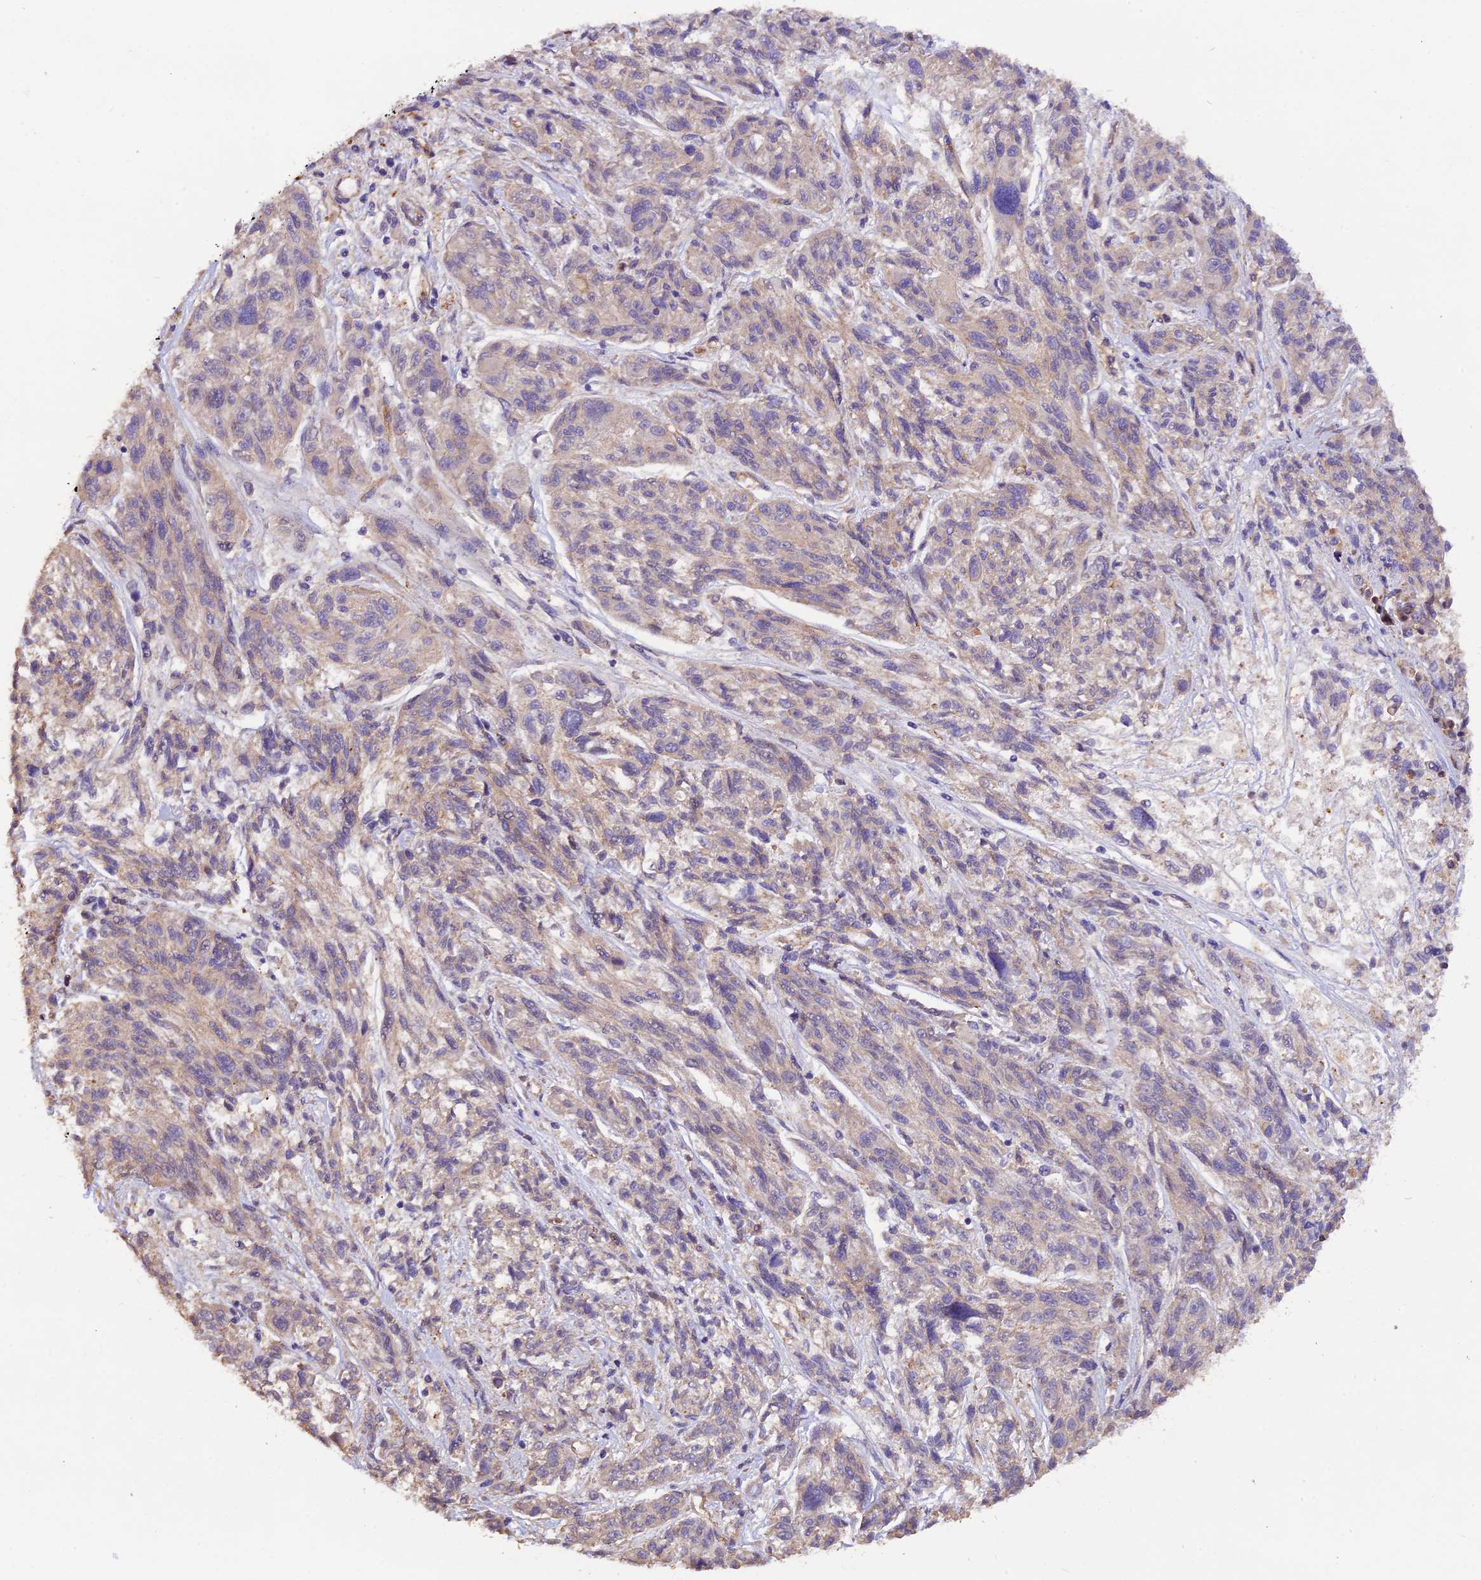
{"staining": {"intensity": "negative", "quantity": "none", "location": "none"}, "tissue": "melanoma", "cell_type": "Tumor cells", "image_type": "cancer", "snomed": [{"axis": "morphology", "description": "Malignant melanoma, NOS"}, {"axis": "topography", "description": "Skin"}], "caption": "An image of melanoma stained for a protein exhibits no brown staining in tumor cells. Nuclei are stained in blue.", "gene": "ERMARD", "patient": {"sex": "male", "age": 53}}